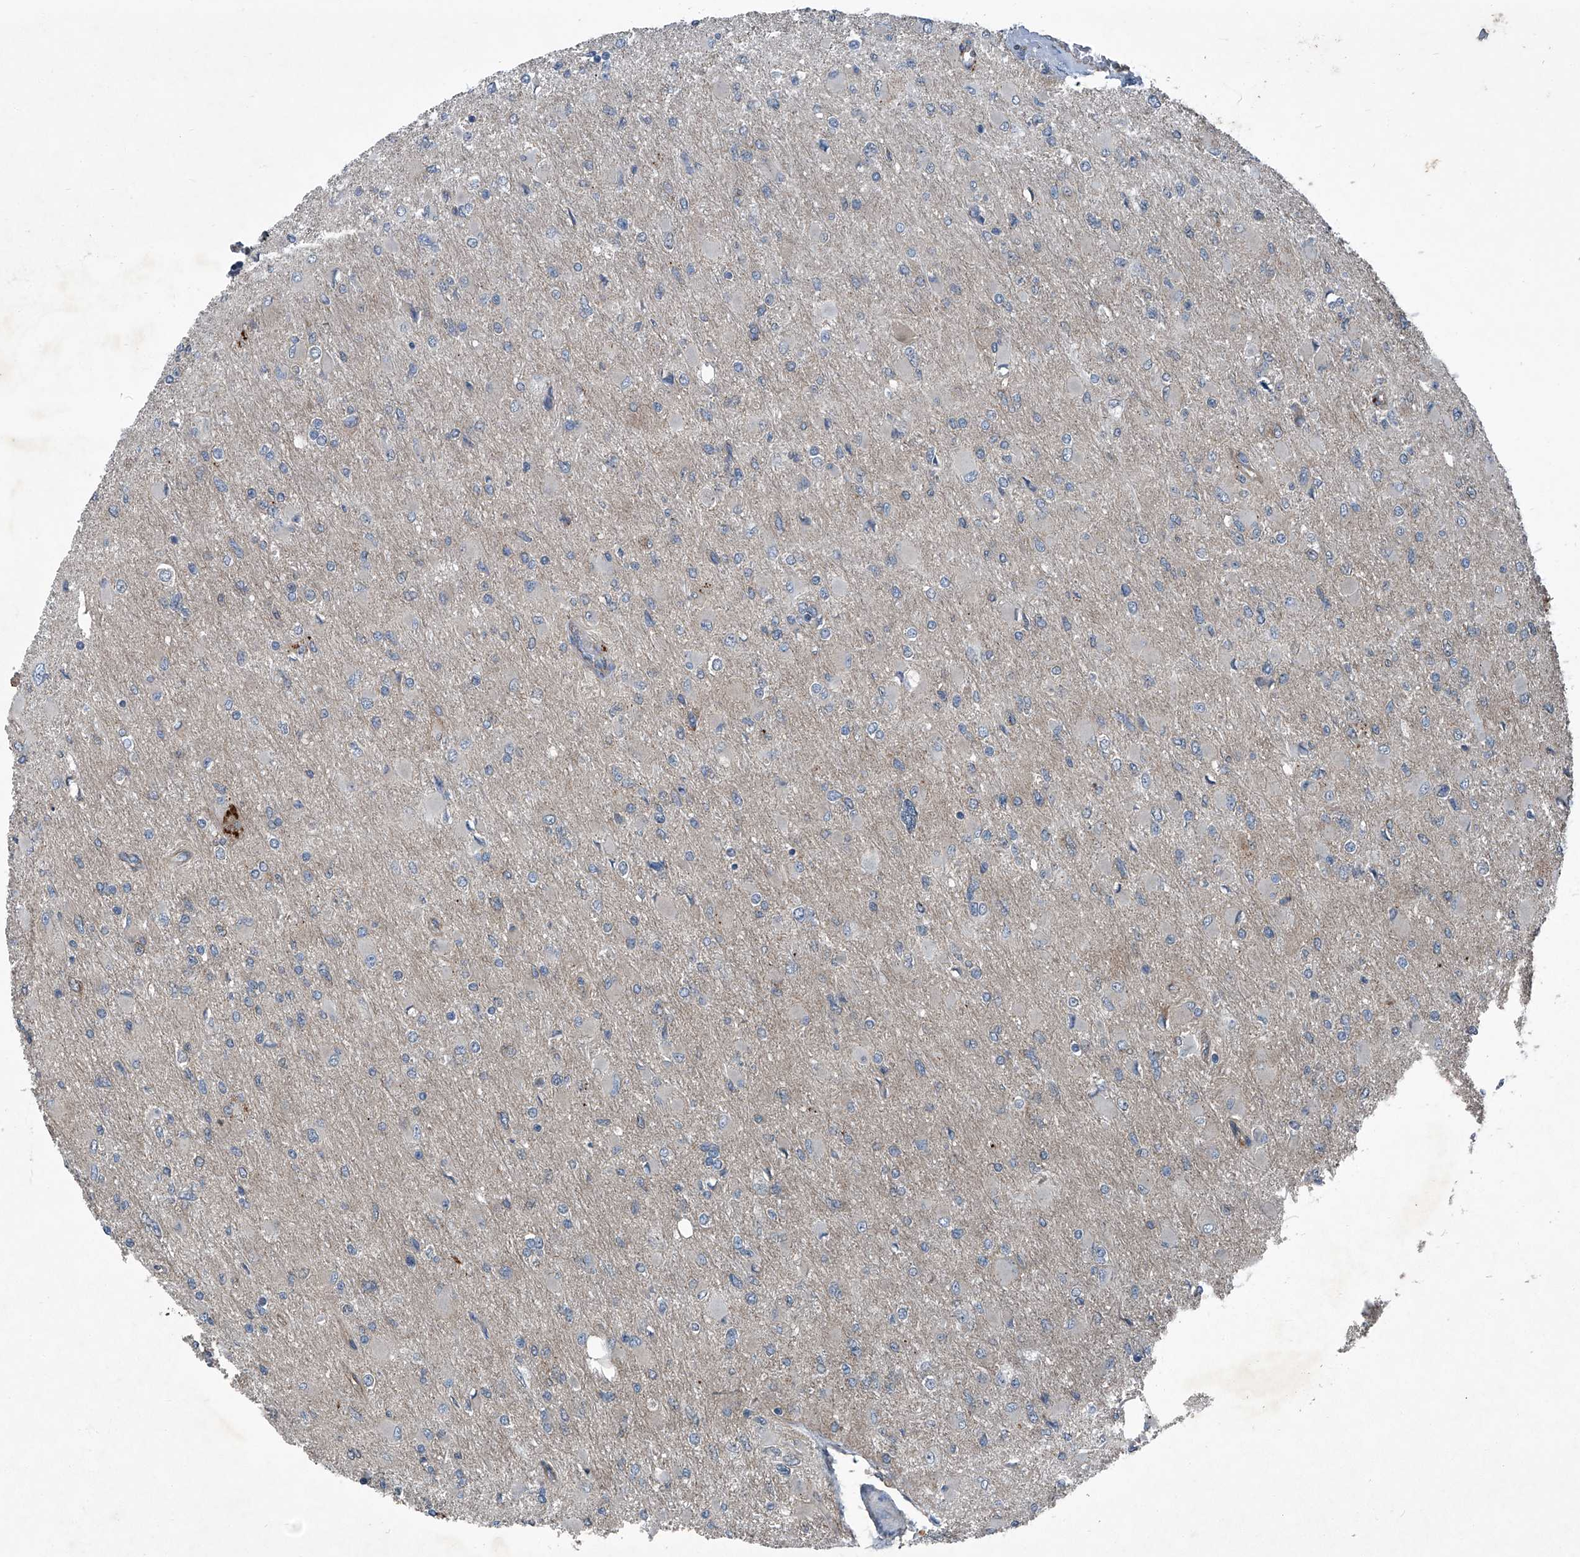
{"staining": {"intensity": "negative", "quantity": "none", "location": "none"}, "tissue": "glioma", "cell_type": "Tumor cells", "image_type": "cancer", "snomed": [{"axis": "morphology", "description": "Glioma, malignant, High grade"}, {"axis": "topography", "description": "Cerebral cortex"}], "caption": "DAB immunohistochemical staining of malignant glioma (high-grade) reveals no significant staining in tumor cells.", "gene": "SENP2", "patient": {"sex": "female", "age": 36}}